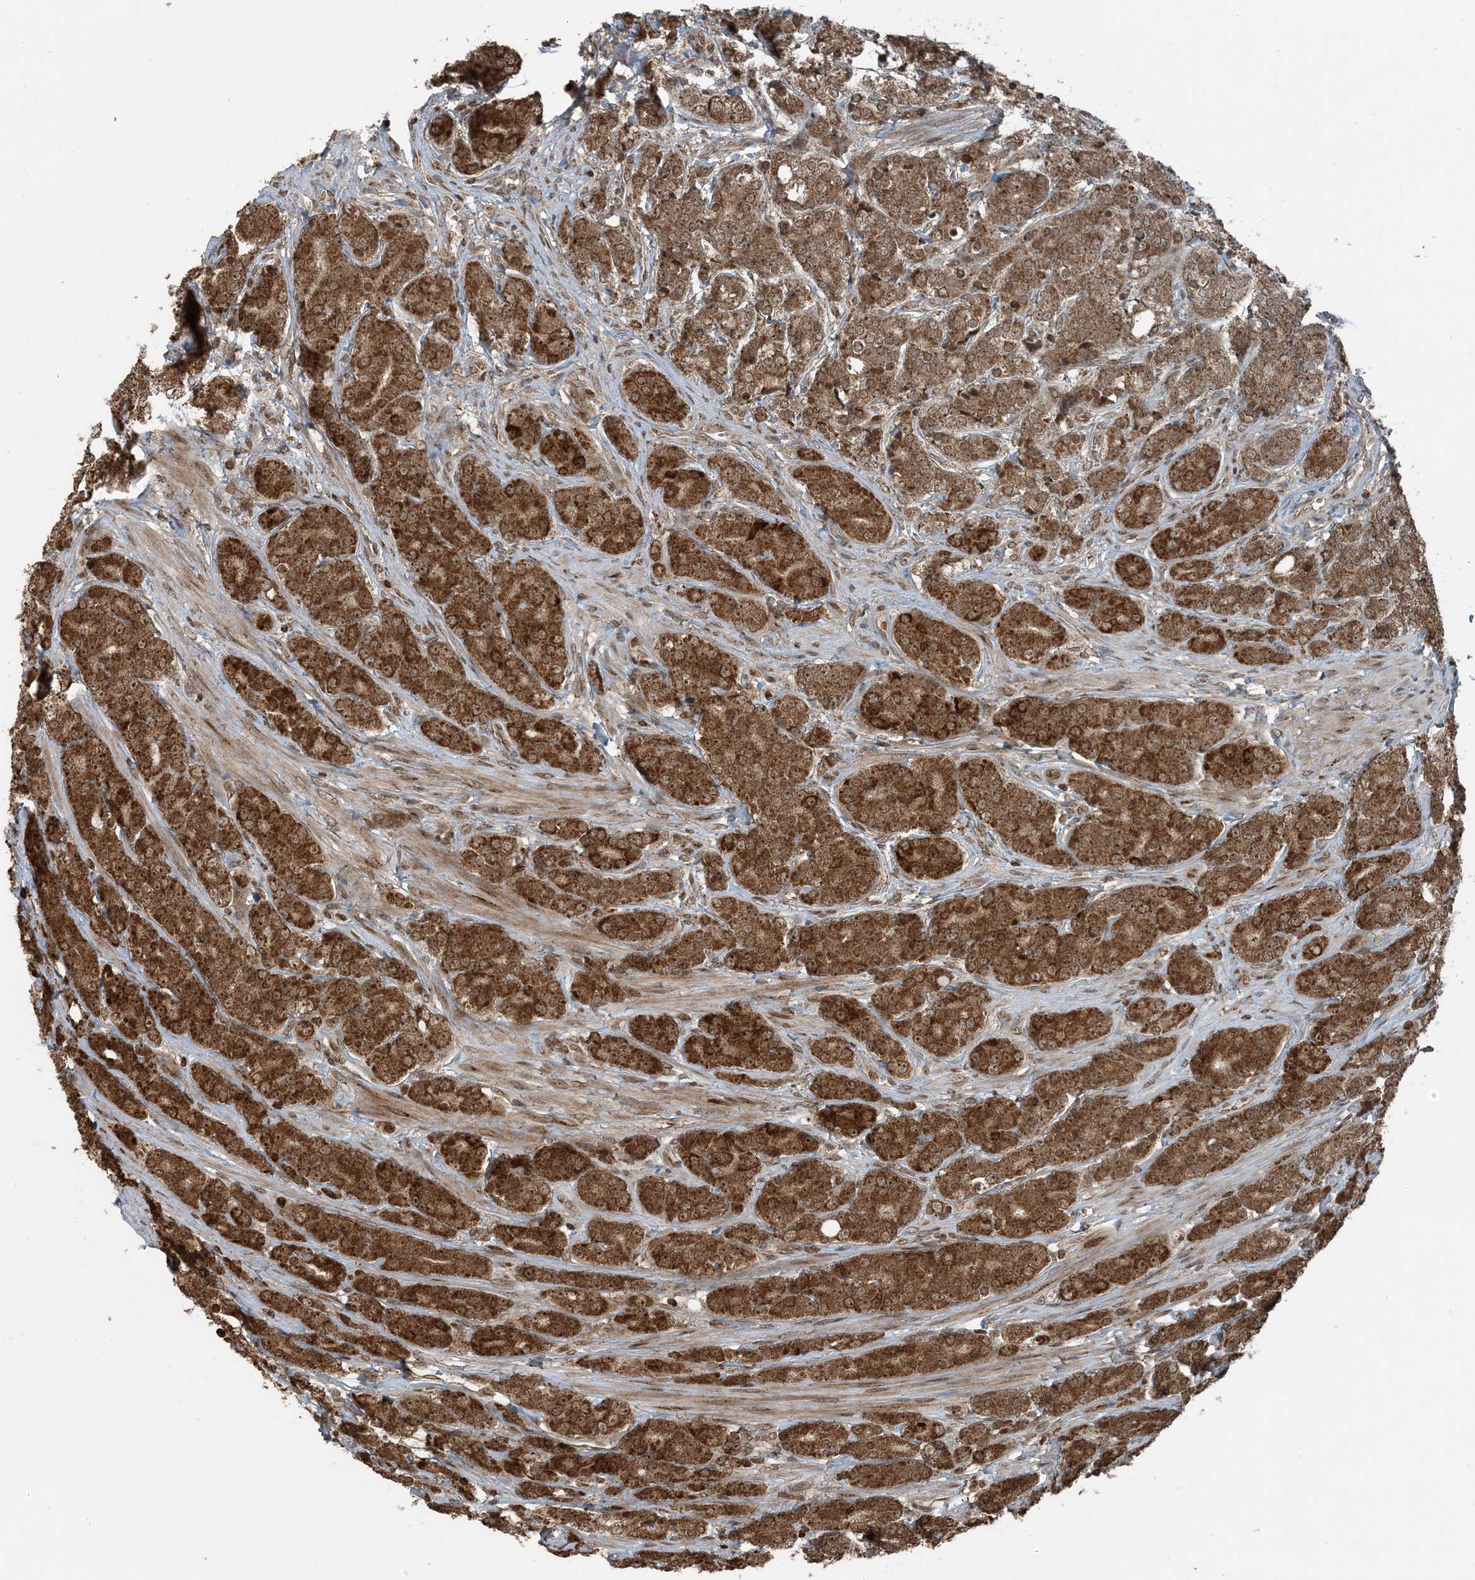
{"staining": {"intensity": "strong", "quantity": ">75%", "location": "cytoplasmic/membranous"}, "tissue": "prostate cancer", "cell_type": "Tumor cells", "image_type": "cancer", "snomed": [{"axis": "morphology", "description": "Adenocarcinoma, High grade"}, {"axis": "topography", "description": "Prostate"}], "caption": "High-magnification brightfield microscopy of prostate adenocarcinoma (high-grade) stained with DAB (3,3'-diaminobenzidine) (brown) and counterstained with hematoxylin (blue). tumor cells exhibit strong cytoplasmic/membranous positivity is appreciated in about>75% of cells.", "gene": "ZFAND2B", "patient": {"sex": "male", "age": 62}}